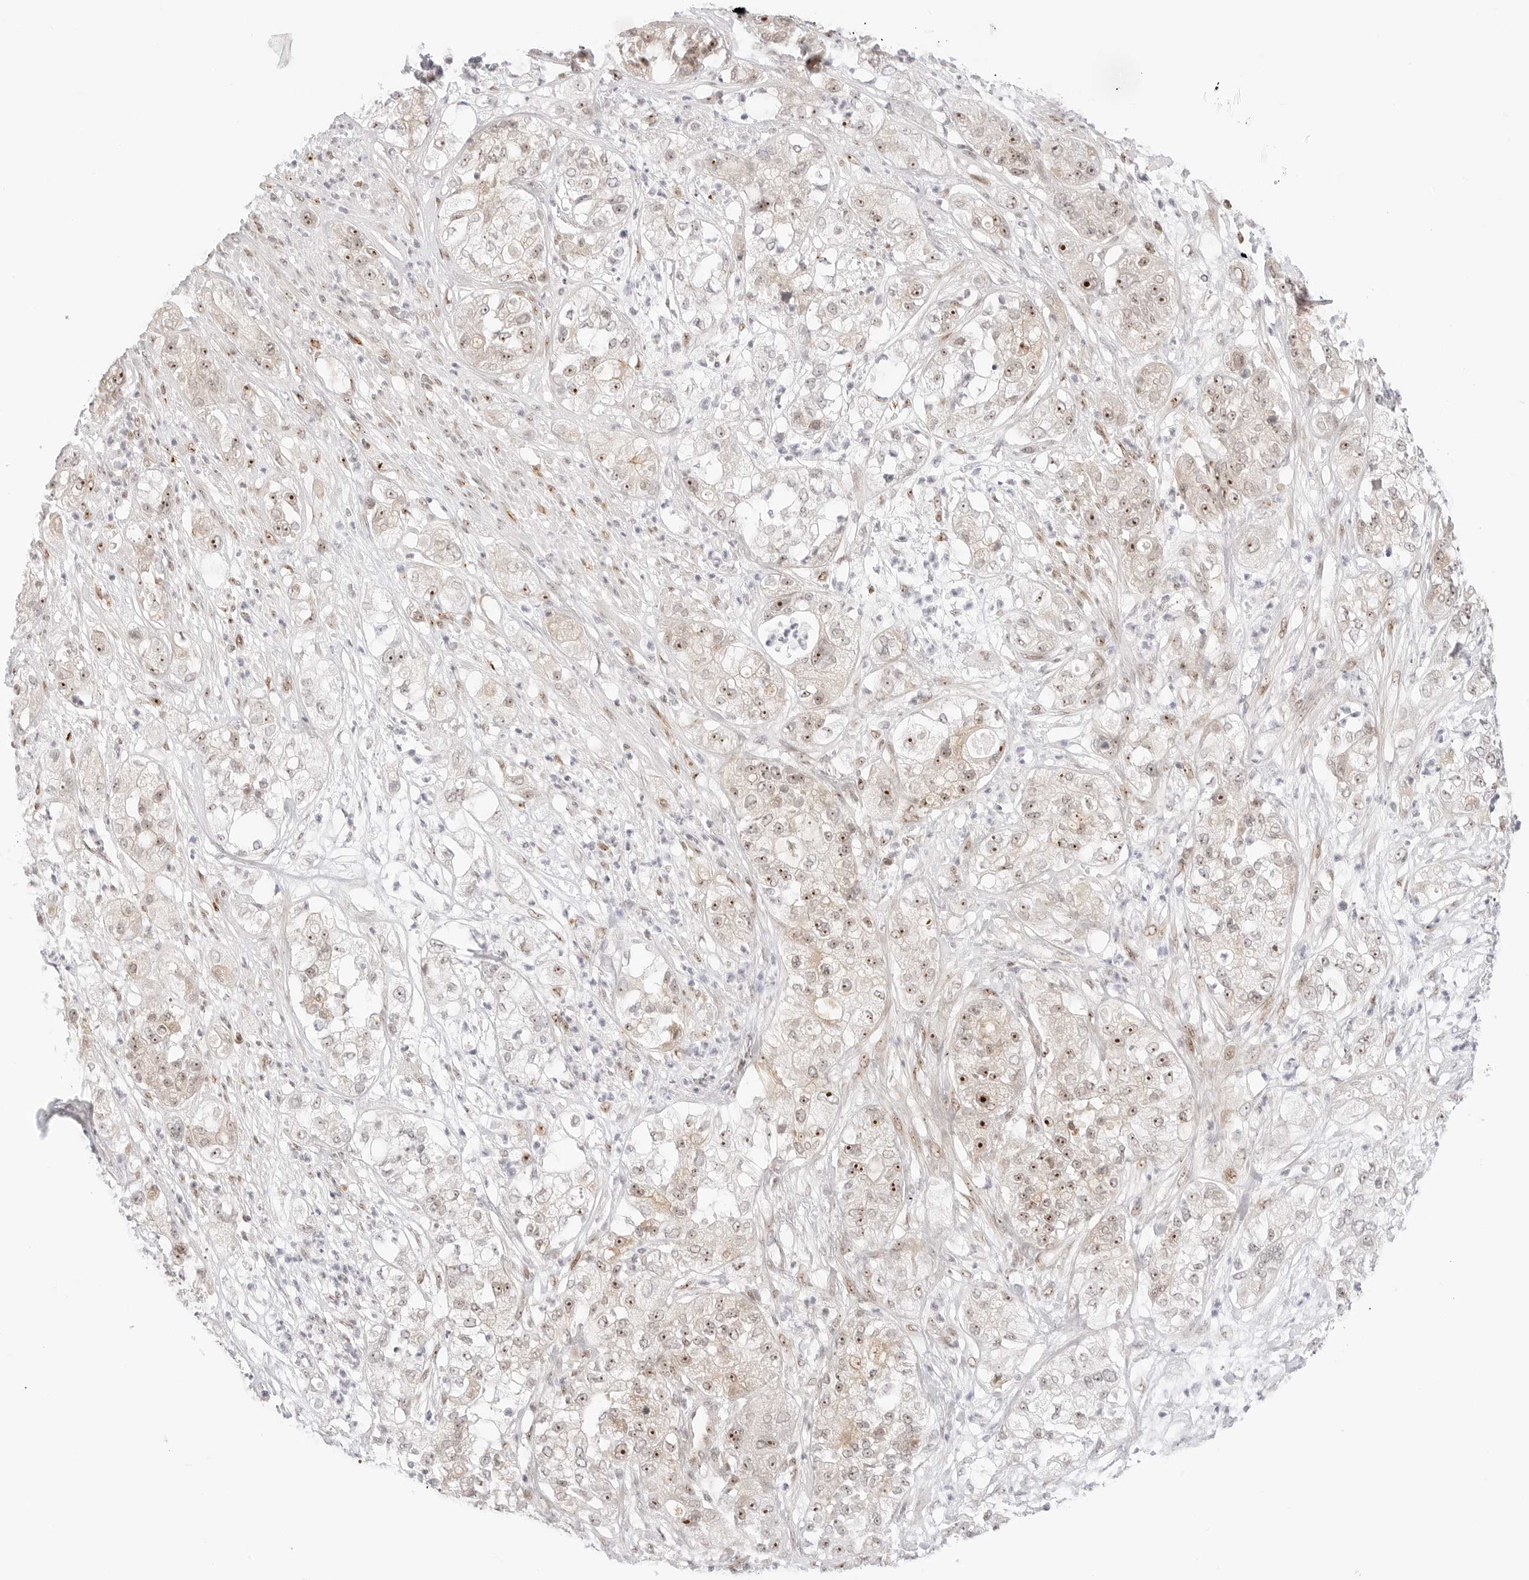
{"staining": {"intensity": "moderate", "quantity": ">75%", "location": "nuclear"}, "tissue": "pancreatic cancer", "cell_type": "Tumor cells", "image_type": "cancer", "snomed": [{"axis": "morphology", "description": "Adenocarcinoma, NOS"}, {"axis": "topography", "description": "Pancreas"}], "caption": "About >75% of tumor cells in human pancreatic cancer (adenocarcinoma) exhibit moderate nuclear protein positivity as visualized by brown immunohistochemical staining.", "gene": "HIPK3", "patient": {"sex": "female", "age": 78}}